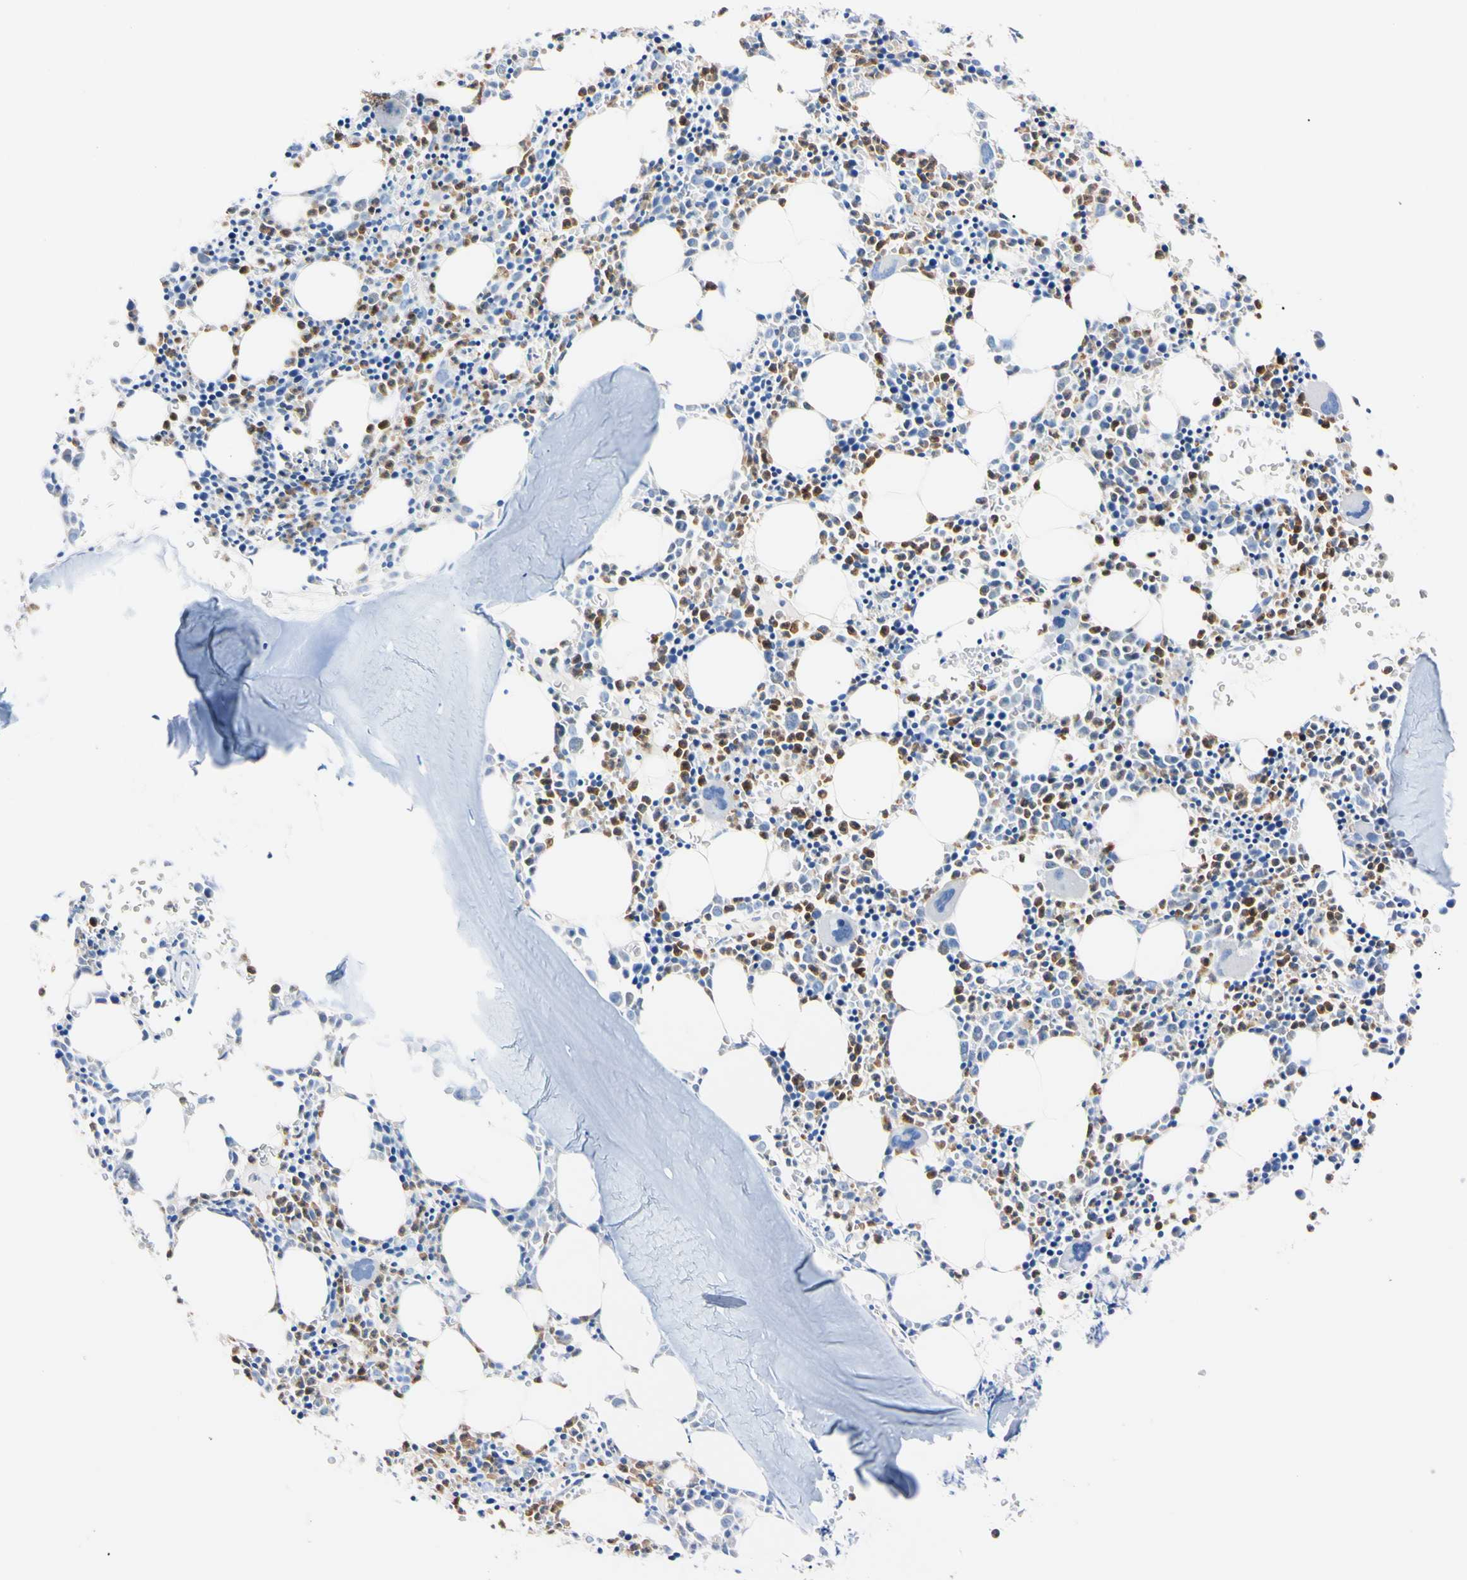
{"staining": {"intensity": "moderate", "quantity": "25%-75%", "location": "cytoplasmic/membranous"}, "tissue": "bone marrow", "cell_type": "Hematopoietic cells", "image_type": "normal", "snomed": [{"axis": "morphology", "description": "Normal tissue, NOS"}, {"axis": "morphology", "description": "Inflammation, NOS"}, {"axis": "topography", "description": "Bone marrow"}], "caption": "Immunohistochemical staining of unremarkable bone marrow shows medium levels of moderate cytoplasmic/membranous expression in approximately 25%-75% of hematopoietic cells.", "gene": "NCF4", "patient": {"sex": "female", "age": 17}}